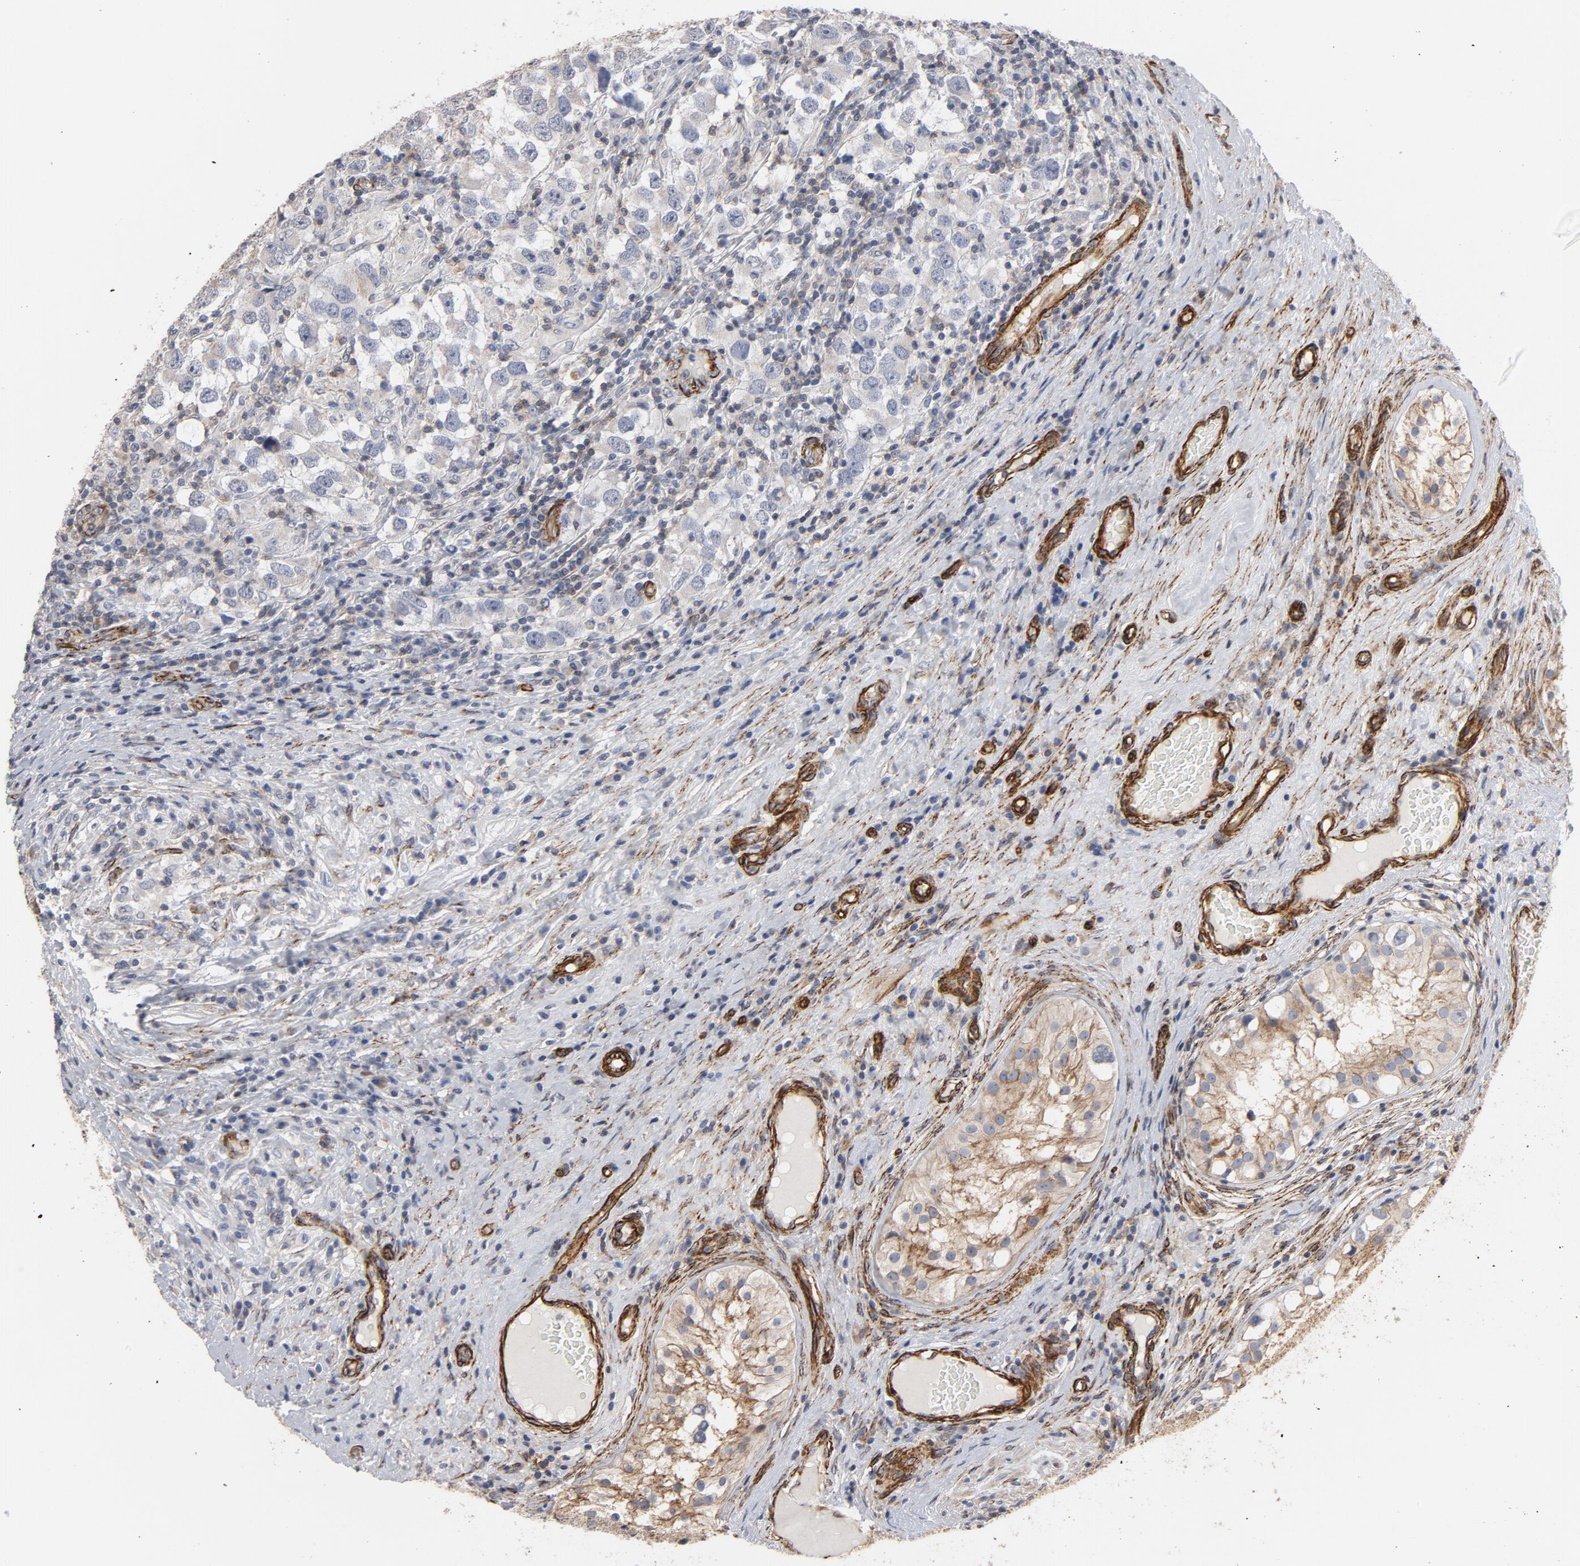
{"staining": {"intensity": "weak", "quantity": "25%-75%", "location": "cytoplasmic/membranous"}, "tissue": "testis cancer", "cell_type": "Tumor cells", "image_type": "cancer", "snomed": [{"axis": "morphology", "description": "Carcinoma, Embryonal, NOS"}, {"axis": "topography", "description": "Testis"}], "caption": "IHC micrograph of neoplastic tissue: human testis cancer stained using immunohistochemistry exhibits low levels of weak protein expression localized specifically in the cytoplasmic/membranous of tumor cells, appearing as a cytoplasmic/membranous brown color.", "gene": "GNG2", "patient": {"sex": "male", "age": 21}}